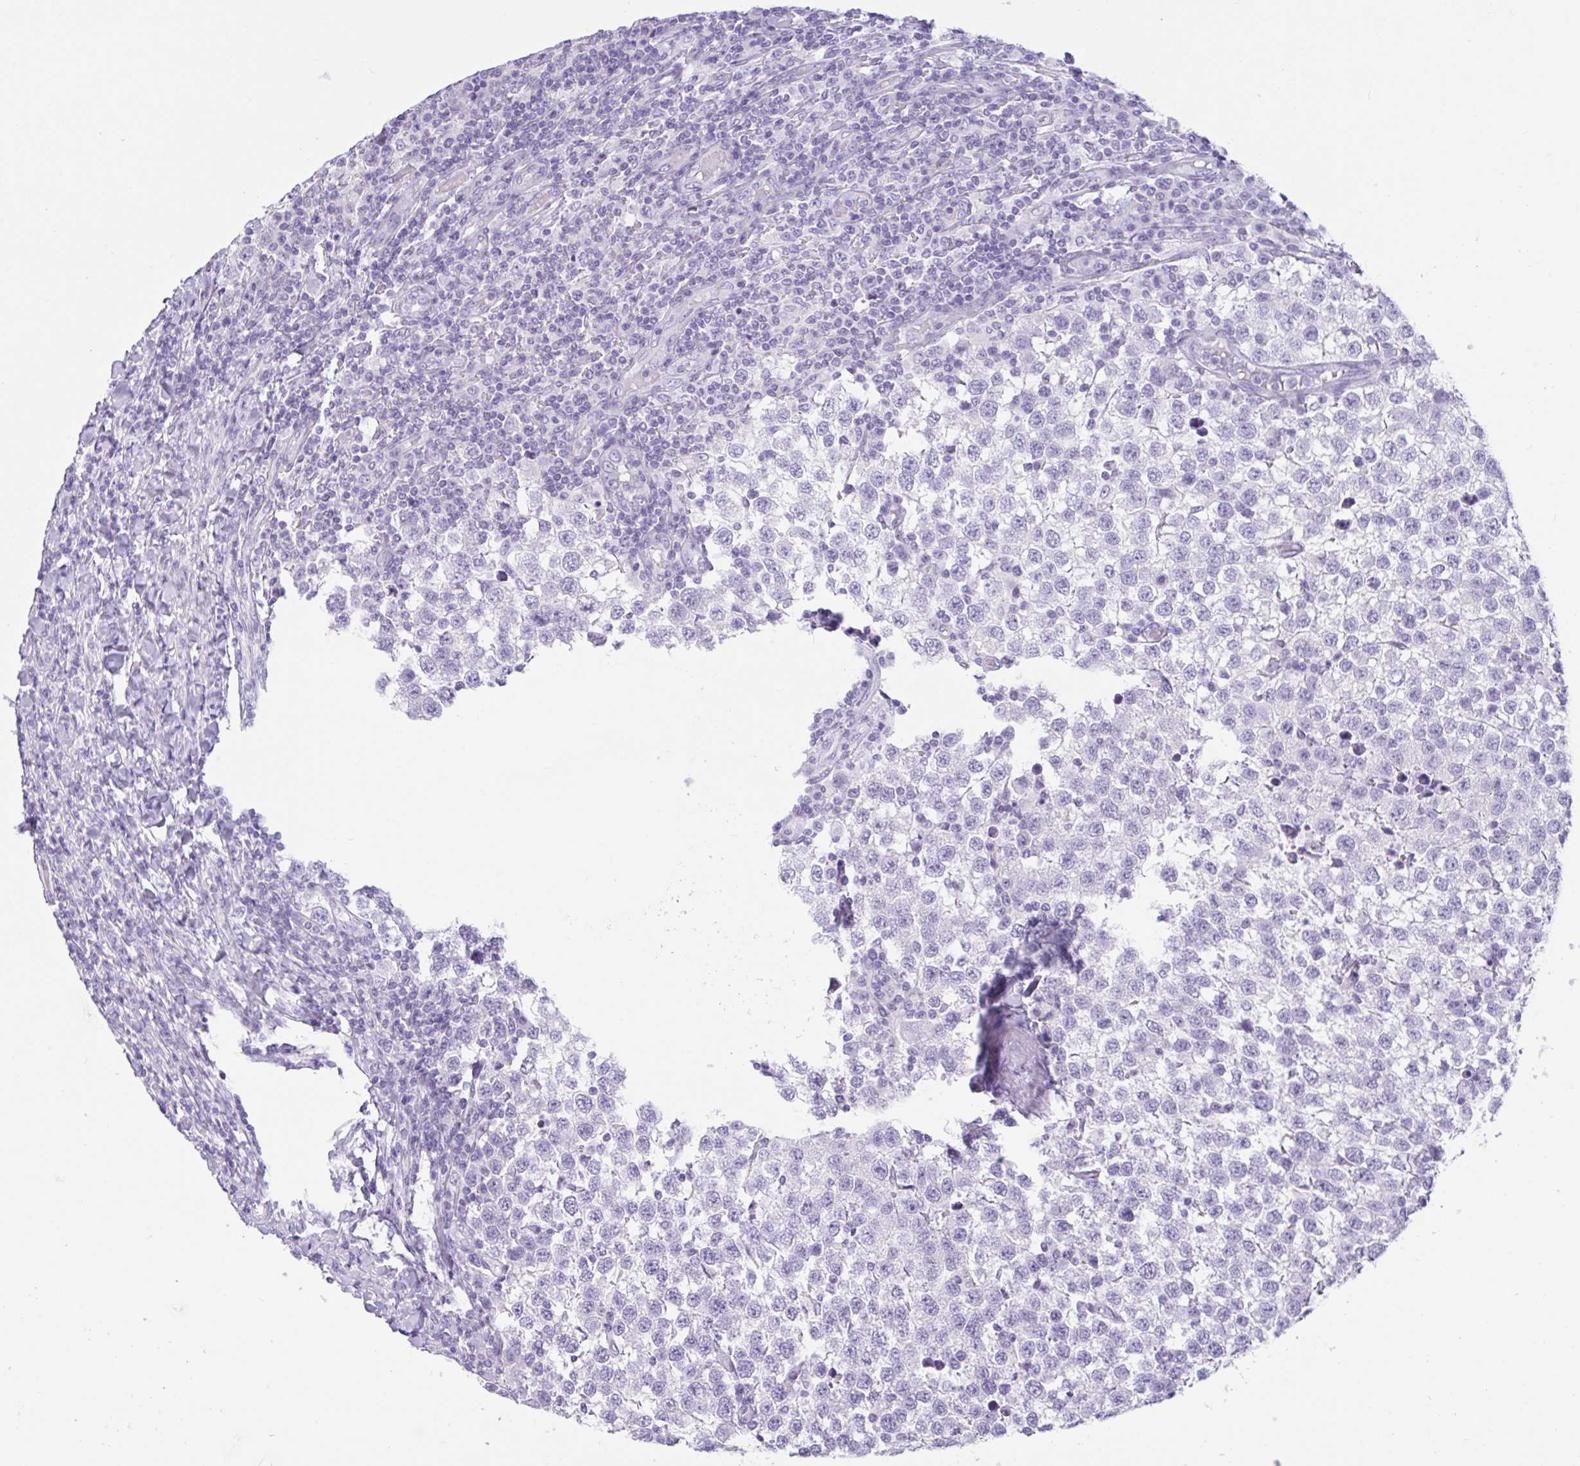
{"staining": {"intensity": "negative", "quantity": "none", "location": "none"}, "tissue": "testis cancer", "cell_type": "Tumor cells", "image_type": "cancer", "snomed": [{"axis": "morphology", "description": "Seminoma, NOS"}, {"axis": "topography", "description": "Testis"}], "caption": "Tumor cells show no significant expression in testis seminoma. The staining was performed using DAB to visualize the protein expression in brown, while the nuclei were stained in blue with hematoxylin (Magnification: 20x).", "gene": "CTSE", "patient": {"sex": "male", "age": 34}}